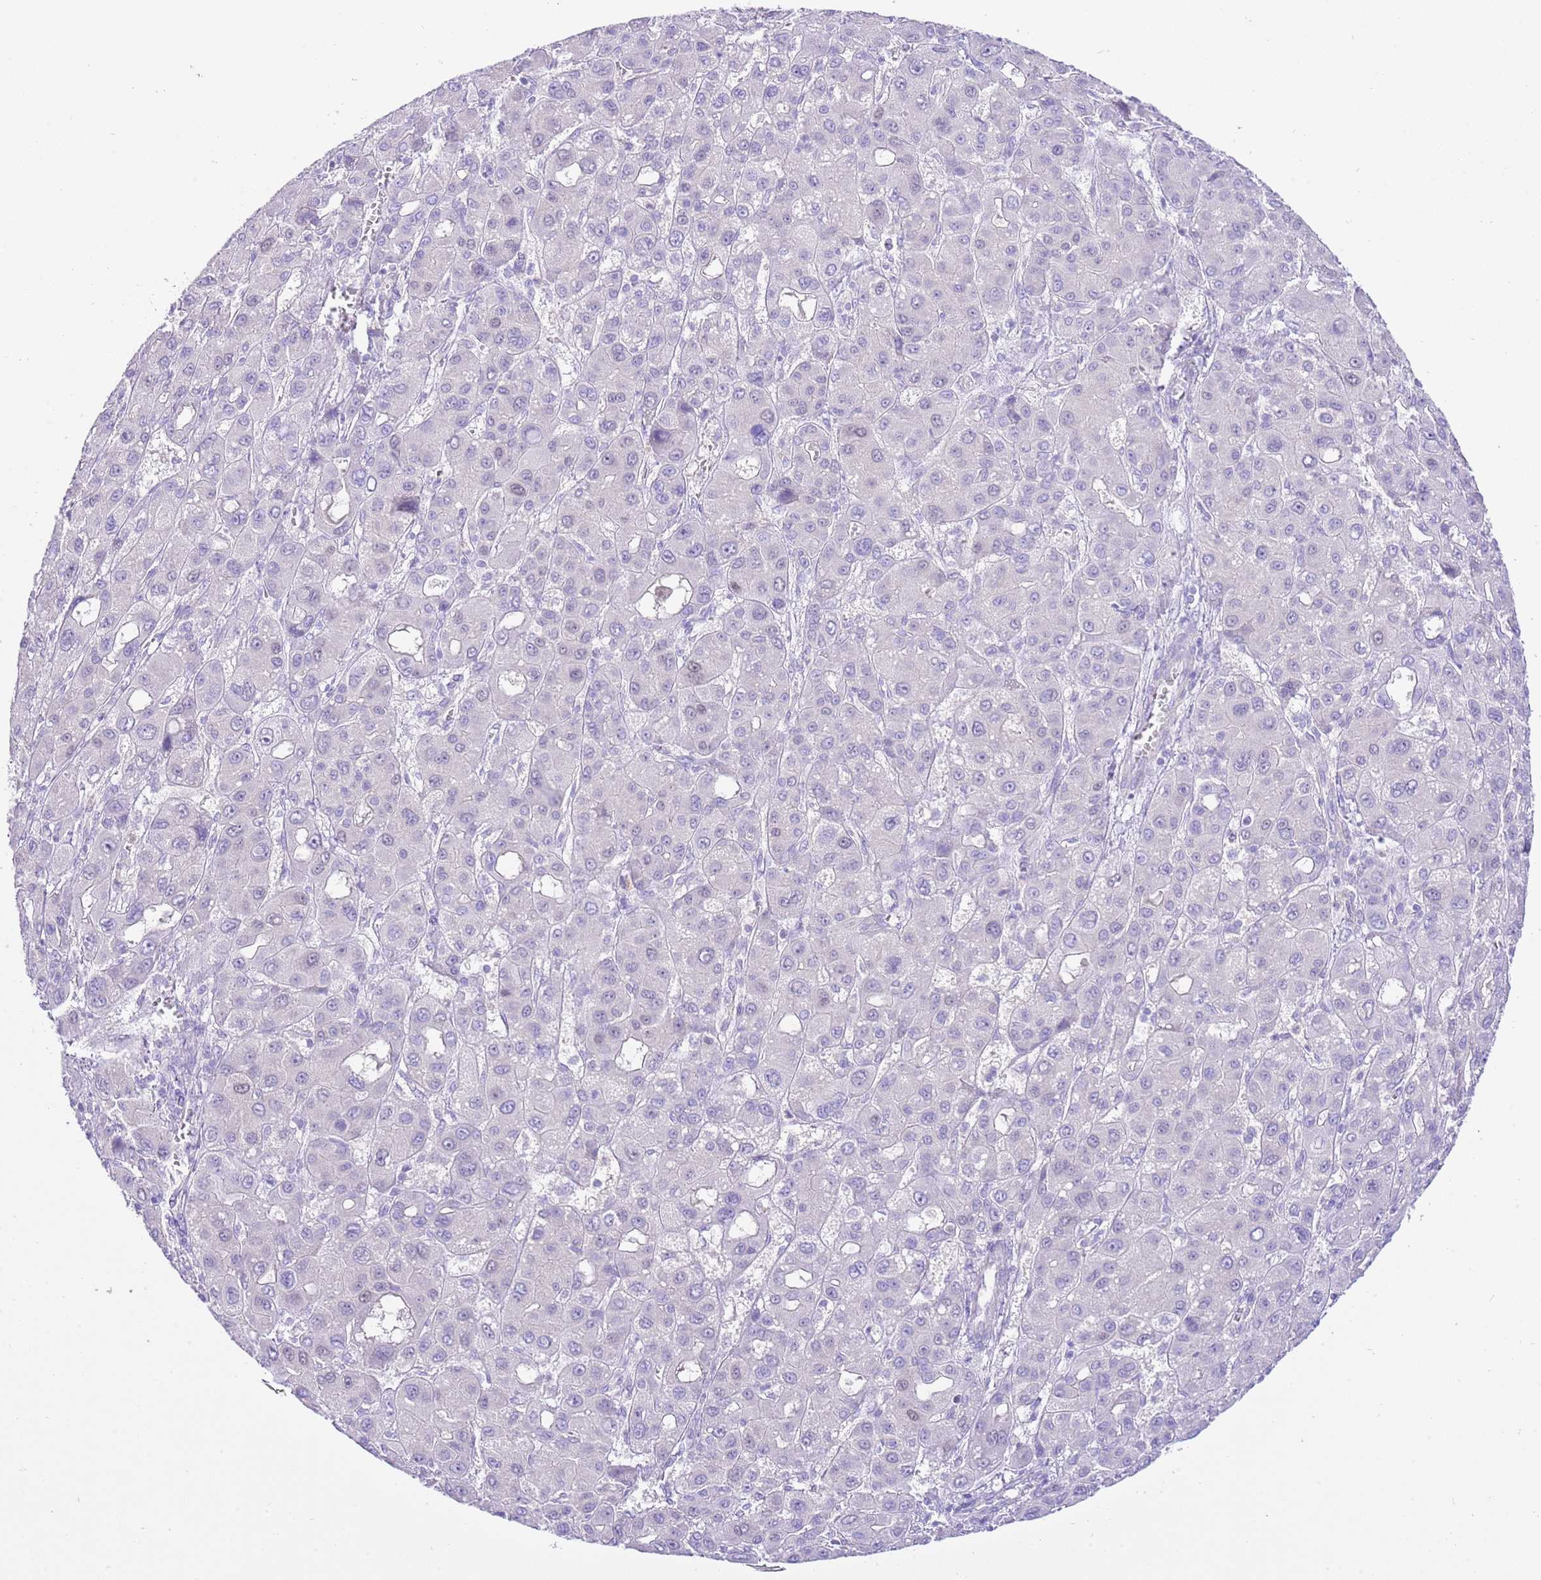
{"staining": {"intensity": "negative", "quantity": "none", "location": "none"}, "tissue": "liver cancer", "cell_type": "Tumor cells", "image_type": "cancer", "snomed": [{"axis": "morphology", "description": "Carcinoma, Hepatocellular, NOS"}, {"axis": "topography", "description": "Liver"}], "caption": "Micrograph shows no significant protein staining in tumor cells of liver cancer.", "gene": "BHLHA15", "patient": {"sex": "male", "age": 55}}